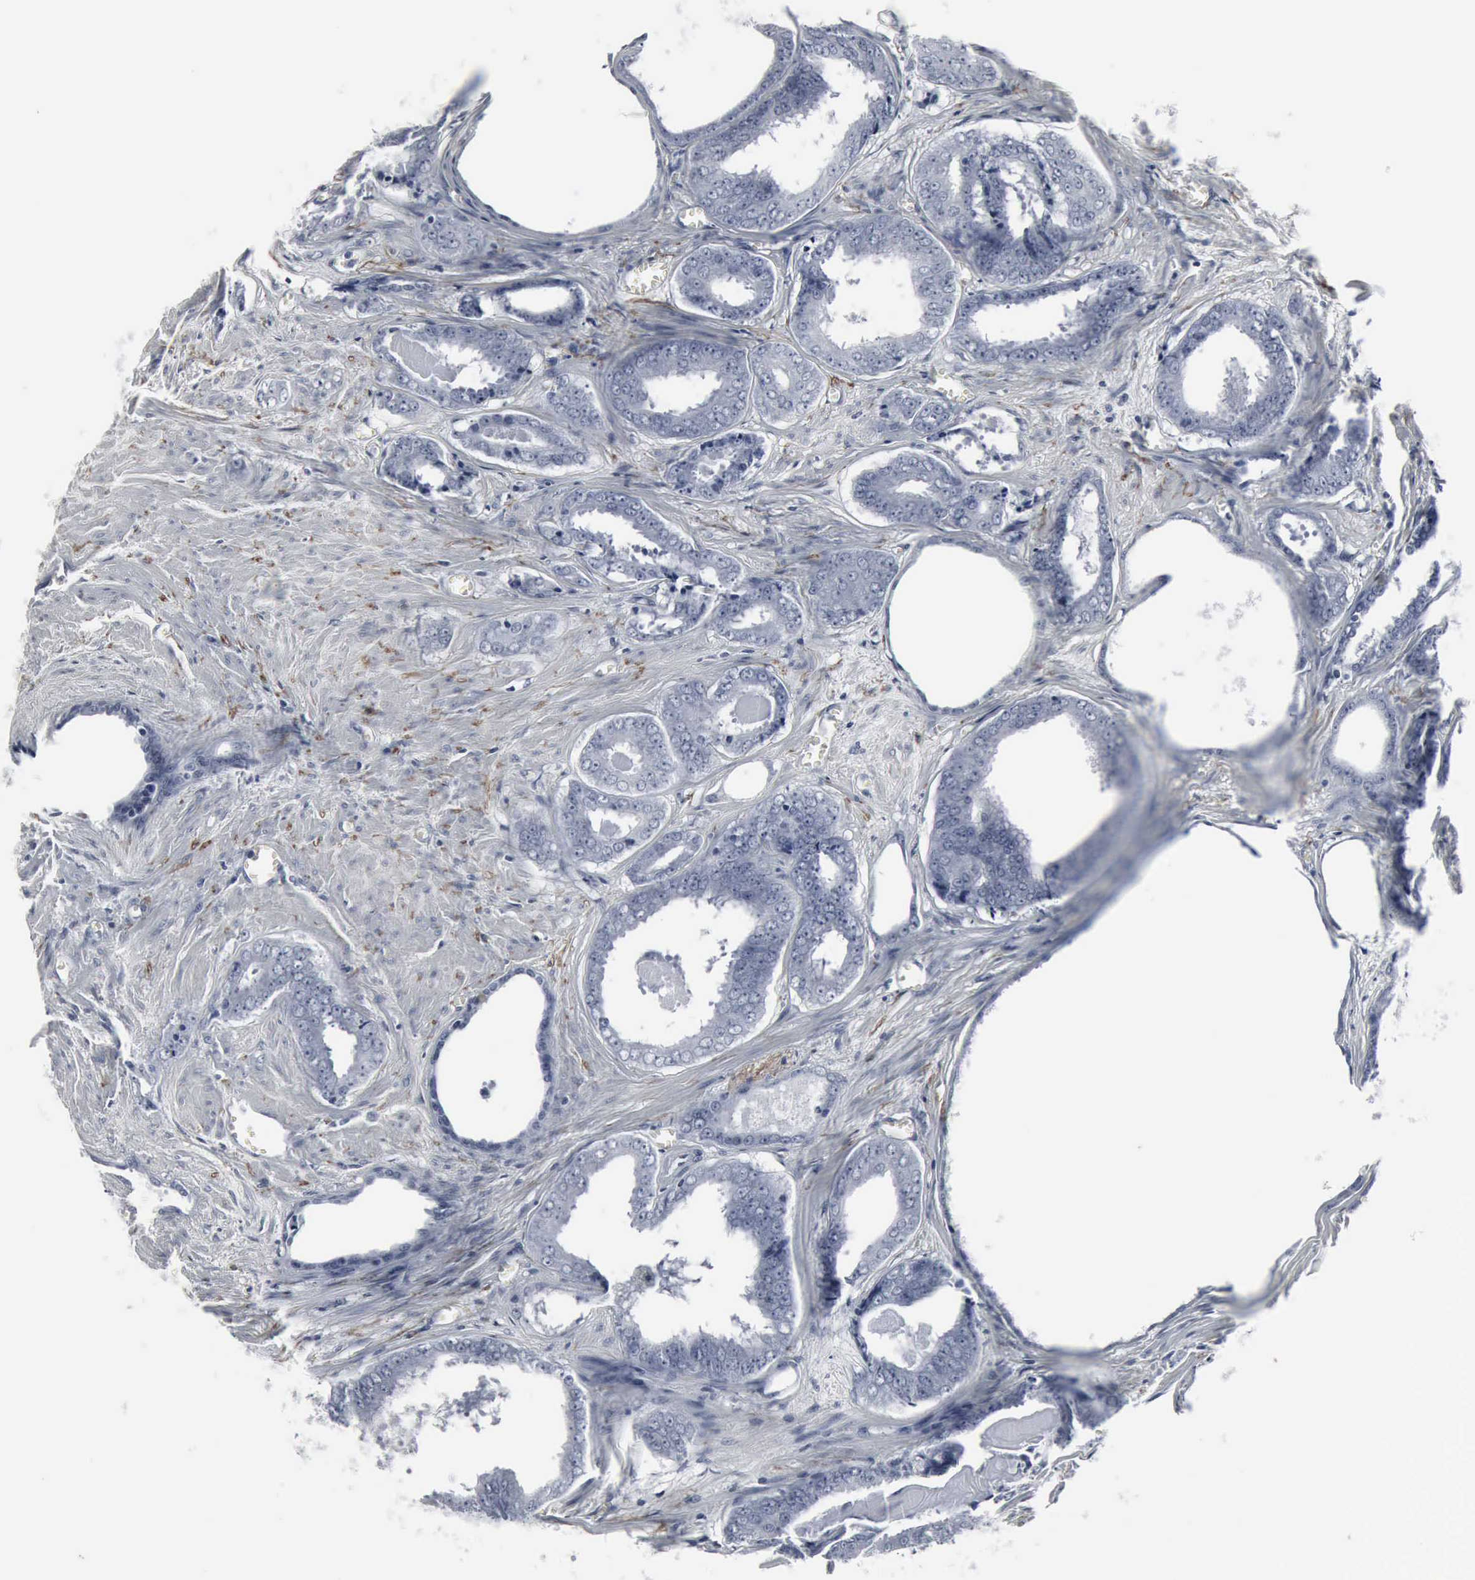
{"staining": {"intensity": "negative", "quantity": "none", "location": "none"}, "tissue": "prostate cancer", "cell_type": "Tumor cells", "image_type": "cancer", "snomed": [{"axis": "morphology", "description": "Adenocarcinoma, Medium grade"}, {"axis": "topography", "description": "Prostate"}], "caption": "This is a histopathology image of IHC staining of prostate adenocarcinoma (medium-grade), which shows no expression in tumor cells.", "gene": "SNAP25", "patient": {"sex": "male", "age": 79}}